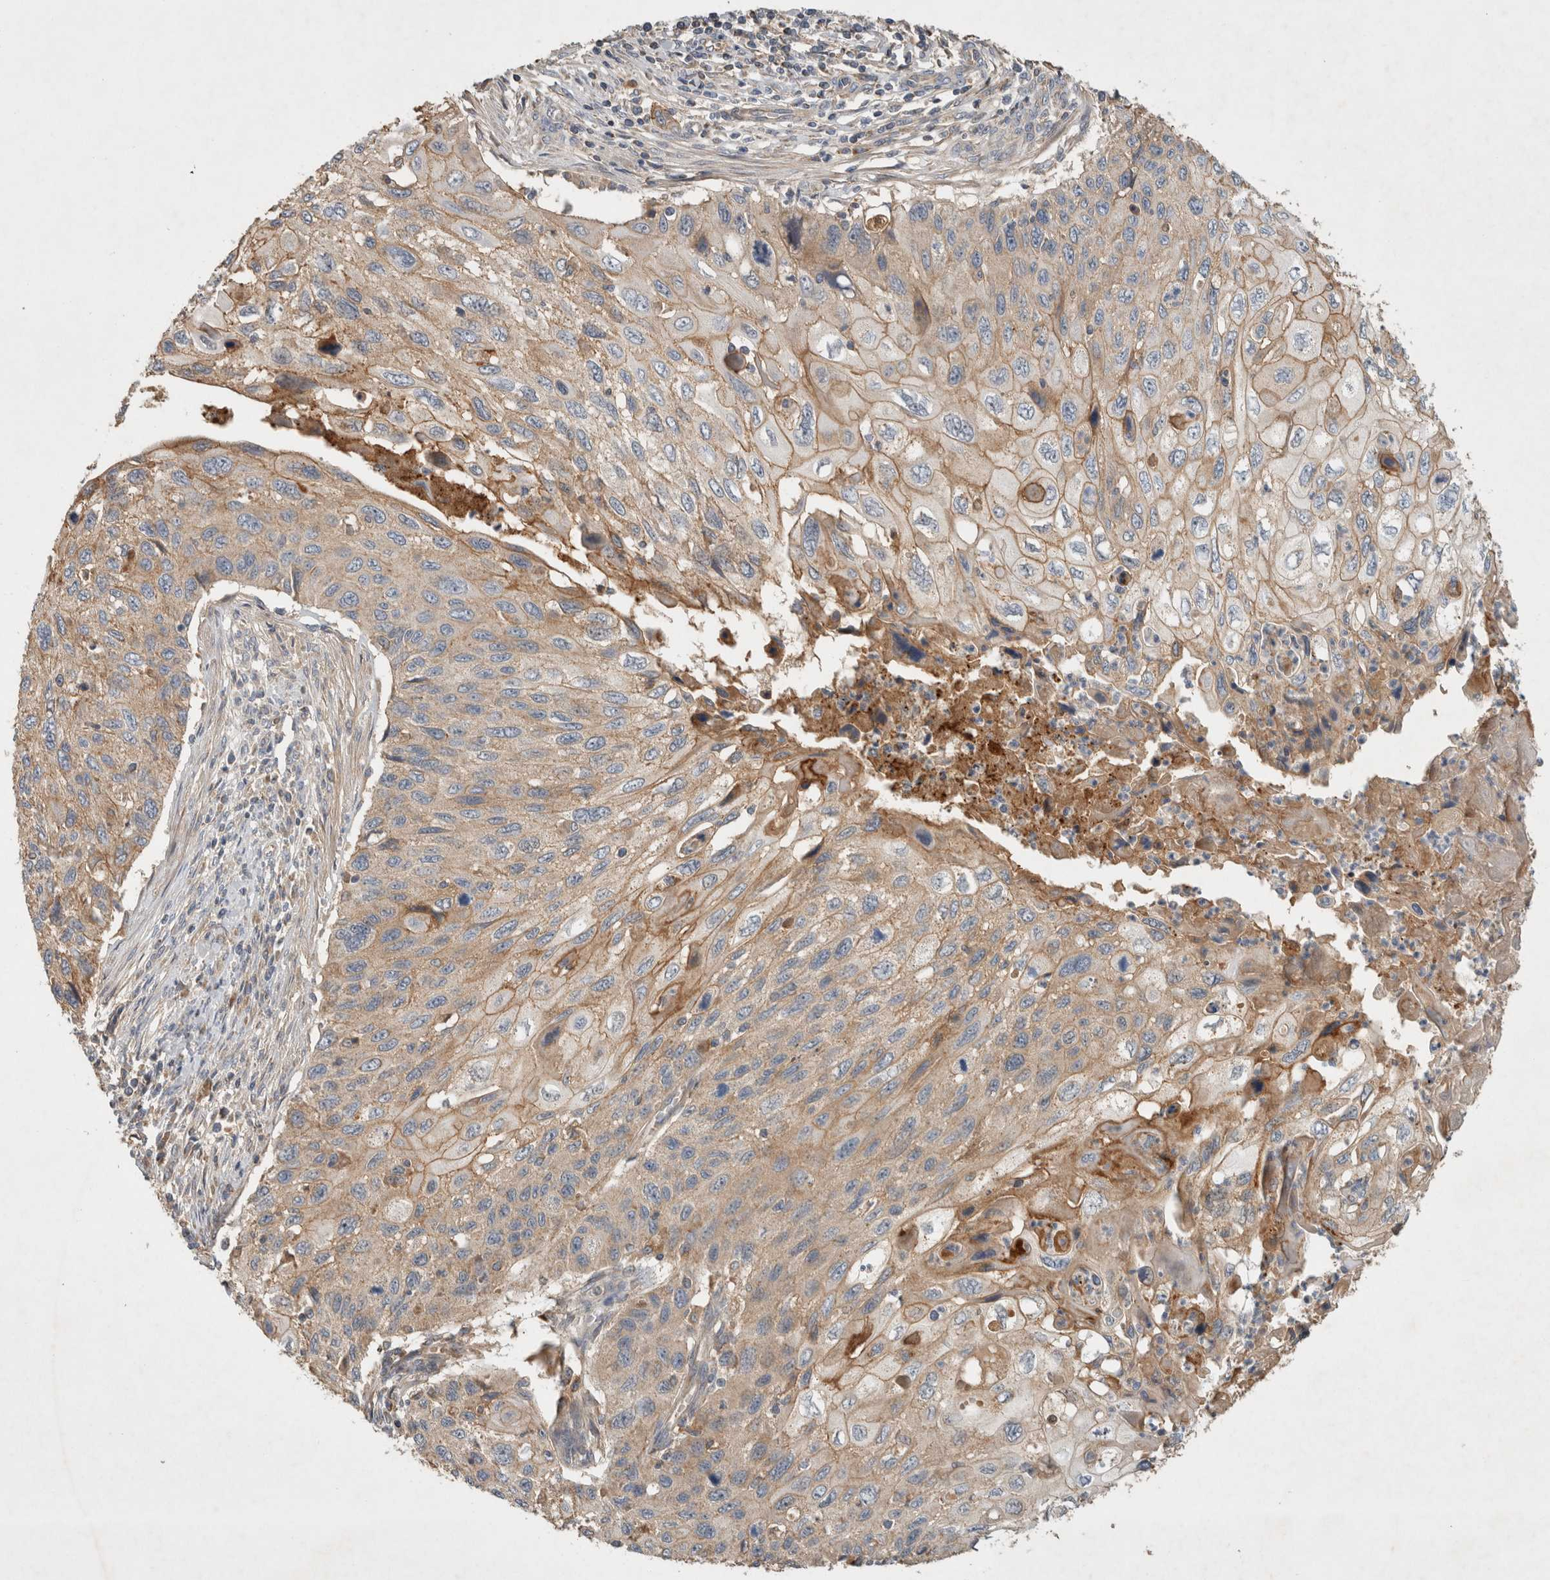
{"staining": {"intensity": "moderate", "quantity": "25%-75%", "location": "cytoplasmic/membranous"}, "tissue": "cervical cancer", "cell_type": "Tumor cells", "image_type": "cancer", "snomed": [{"axis": "morphology", "description": "Squamous cell carcinoma, NOS"}, {"axis": "topography", "description": "Cervix"}], "caption": "Cervical squamous cell carcinoma stained with immunohistochemistry (IHC) demonstrates moderate cytoplasmic/membranous staining in approximately 25%-75% of tumor cells. (DAB IHC, brown staining for protein, blue staining for nuclei).", "gene": "SERAC1", "patient": {"sex": "female", "age": 70}}